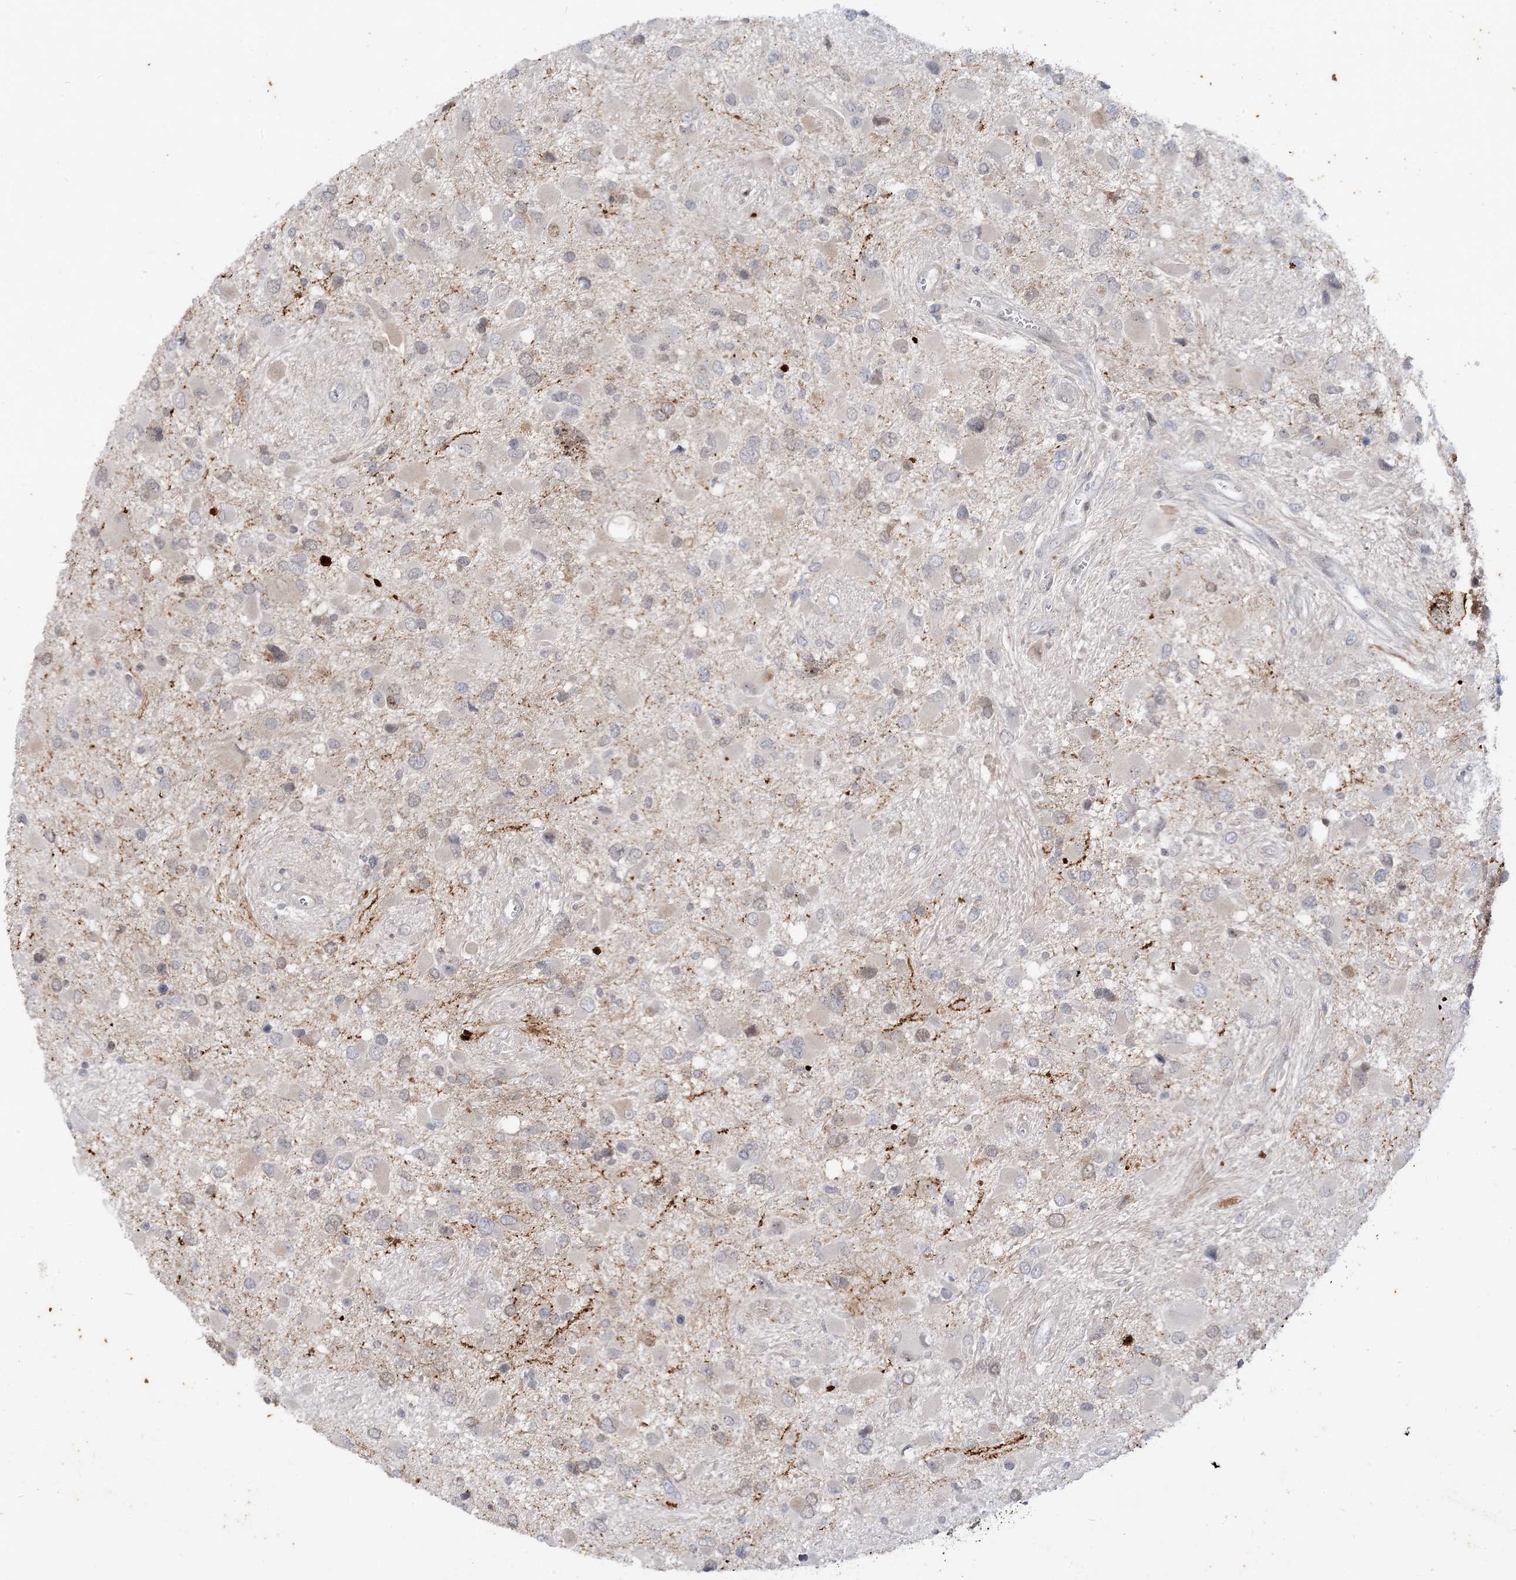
{"staining": {"intensity": "weak", "quantity": "<25%", "location": "nuclear"}, "tissue": "glioma", "cell_type": "Tumor cells", "image_type": "cancer", "snomed": [{"axis": "morphology", "description": "Glioma, malignant, High grade"}, {"axis": "topography", "description": "Brain"}], "caption": "This is a image of IHC staining of malignant glioma (high-grade), which shows no positivity in tumor cells.", "gene": "LEXM", "patient": {"sex": "male", "age": 53}}